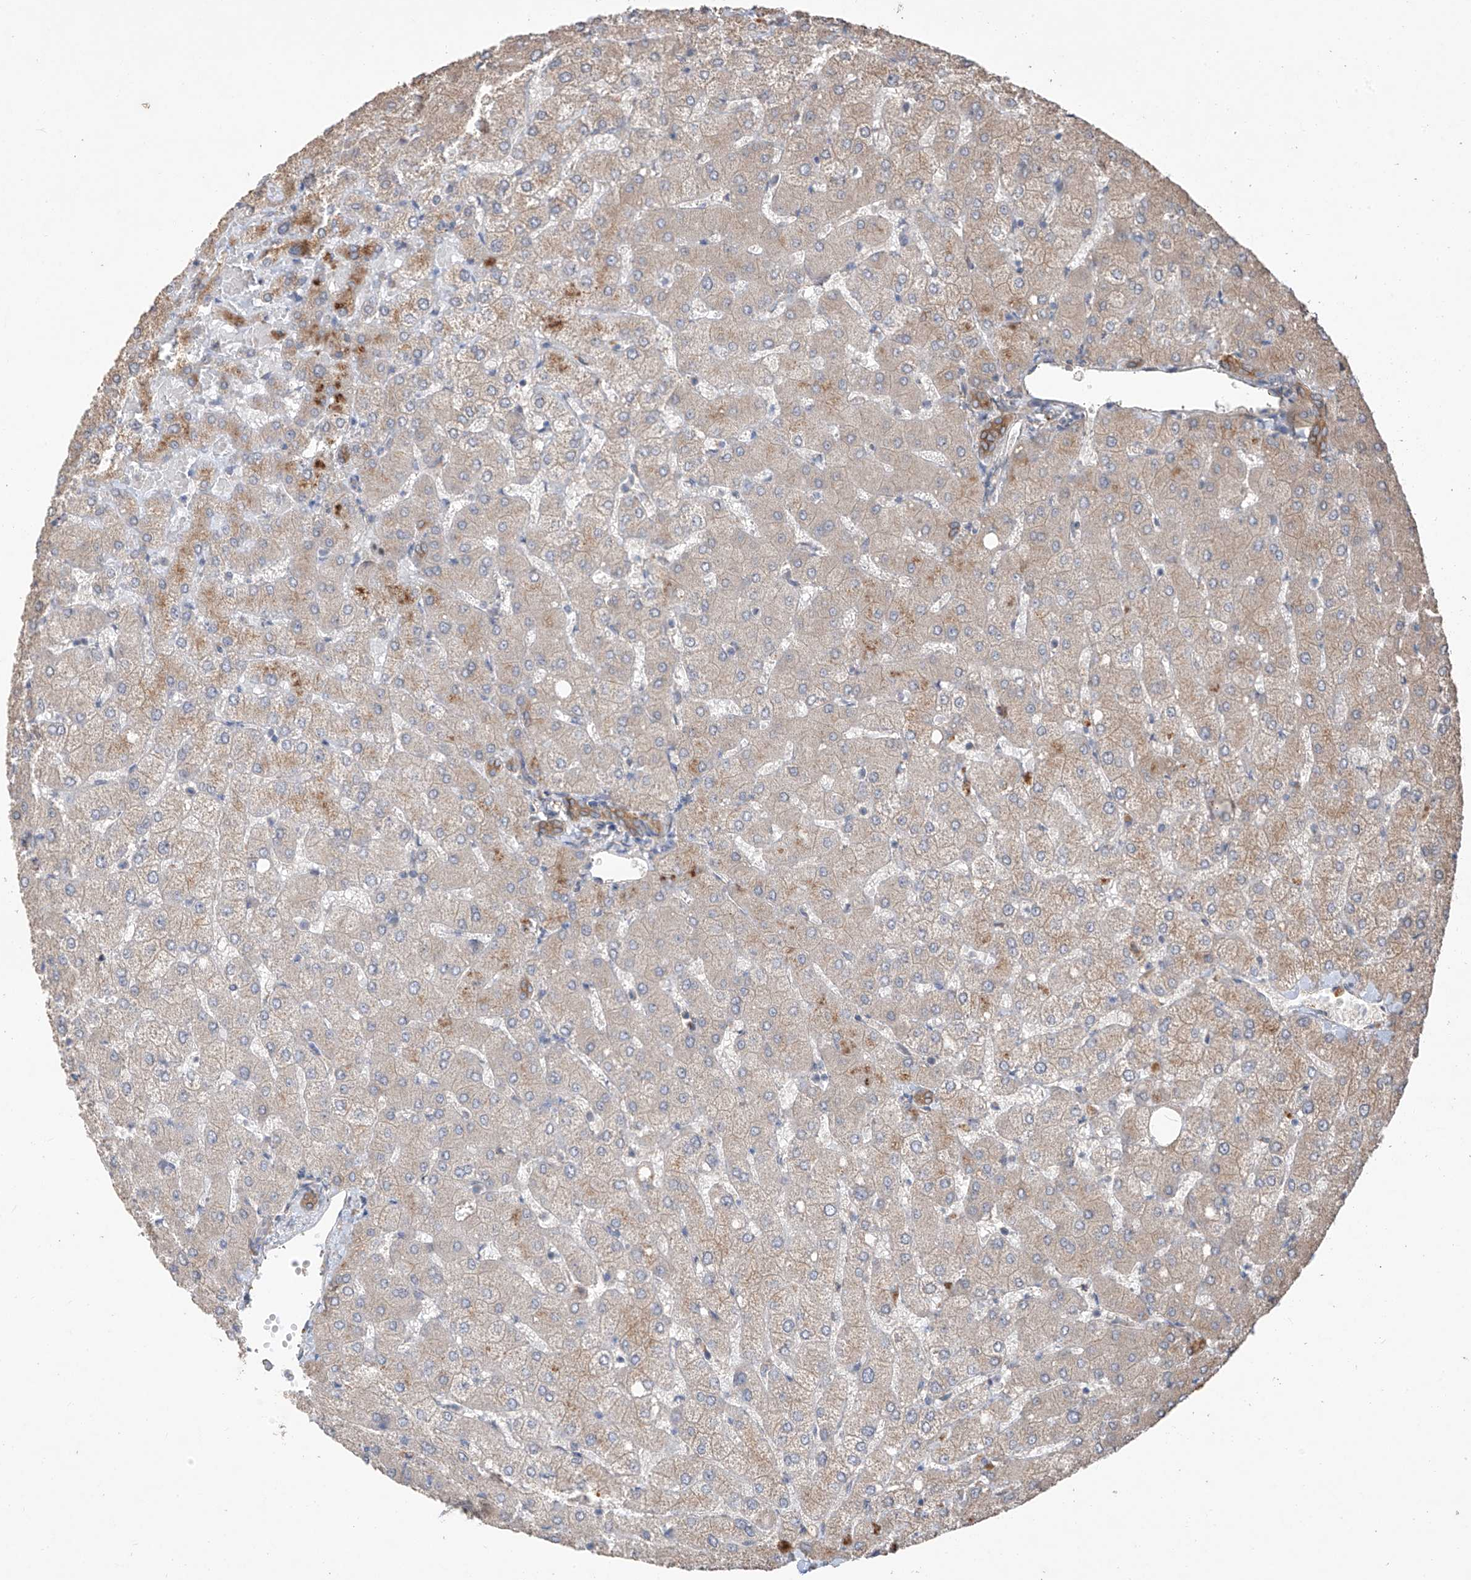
{"staining": {"intensity": "moderate", "quantity": ">75%", "location": "cytoplasmic/membranous"}, "tissue": "liver", "cell_type": "Cholangiocytes", "image_type": "normal", "snomed": [{"axis": "morphology", "description": "Normal tissue, NOS"}, {"axis": "topography", "description": "Liver"}], "caption": "Immunohistochemistry (IHC) of normal human liver demonstrates medium levels of moderate cytoplasmic/membranous positivity in approximately >75% of cholangiocytes.", "gene": "AGBL5", "patient": {"sex": "female", "age": 54}}